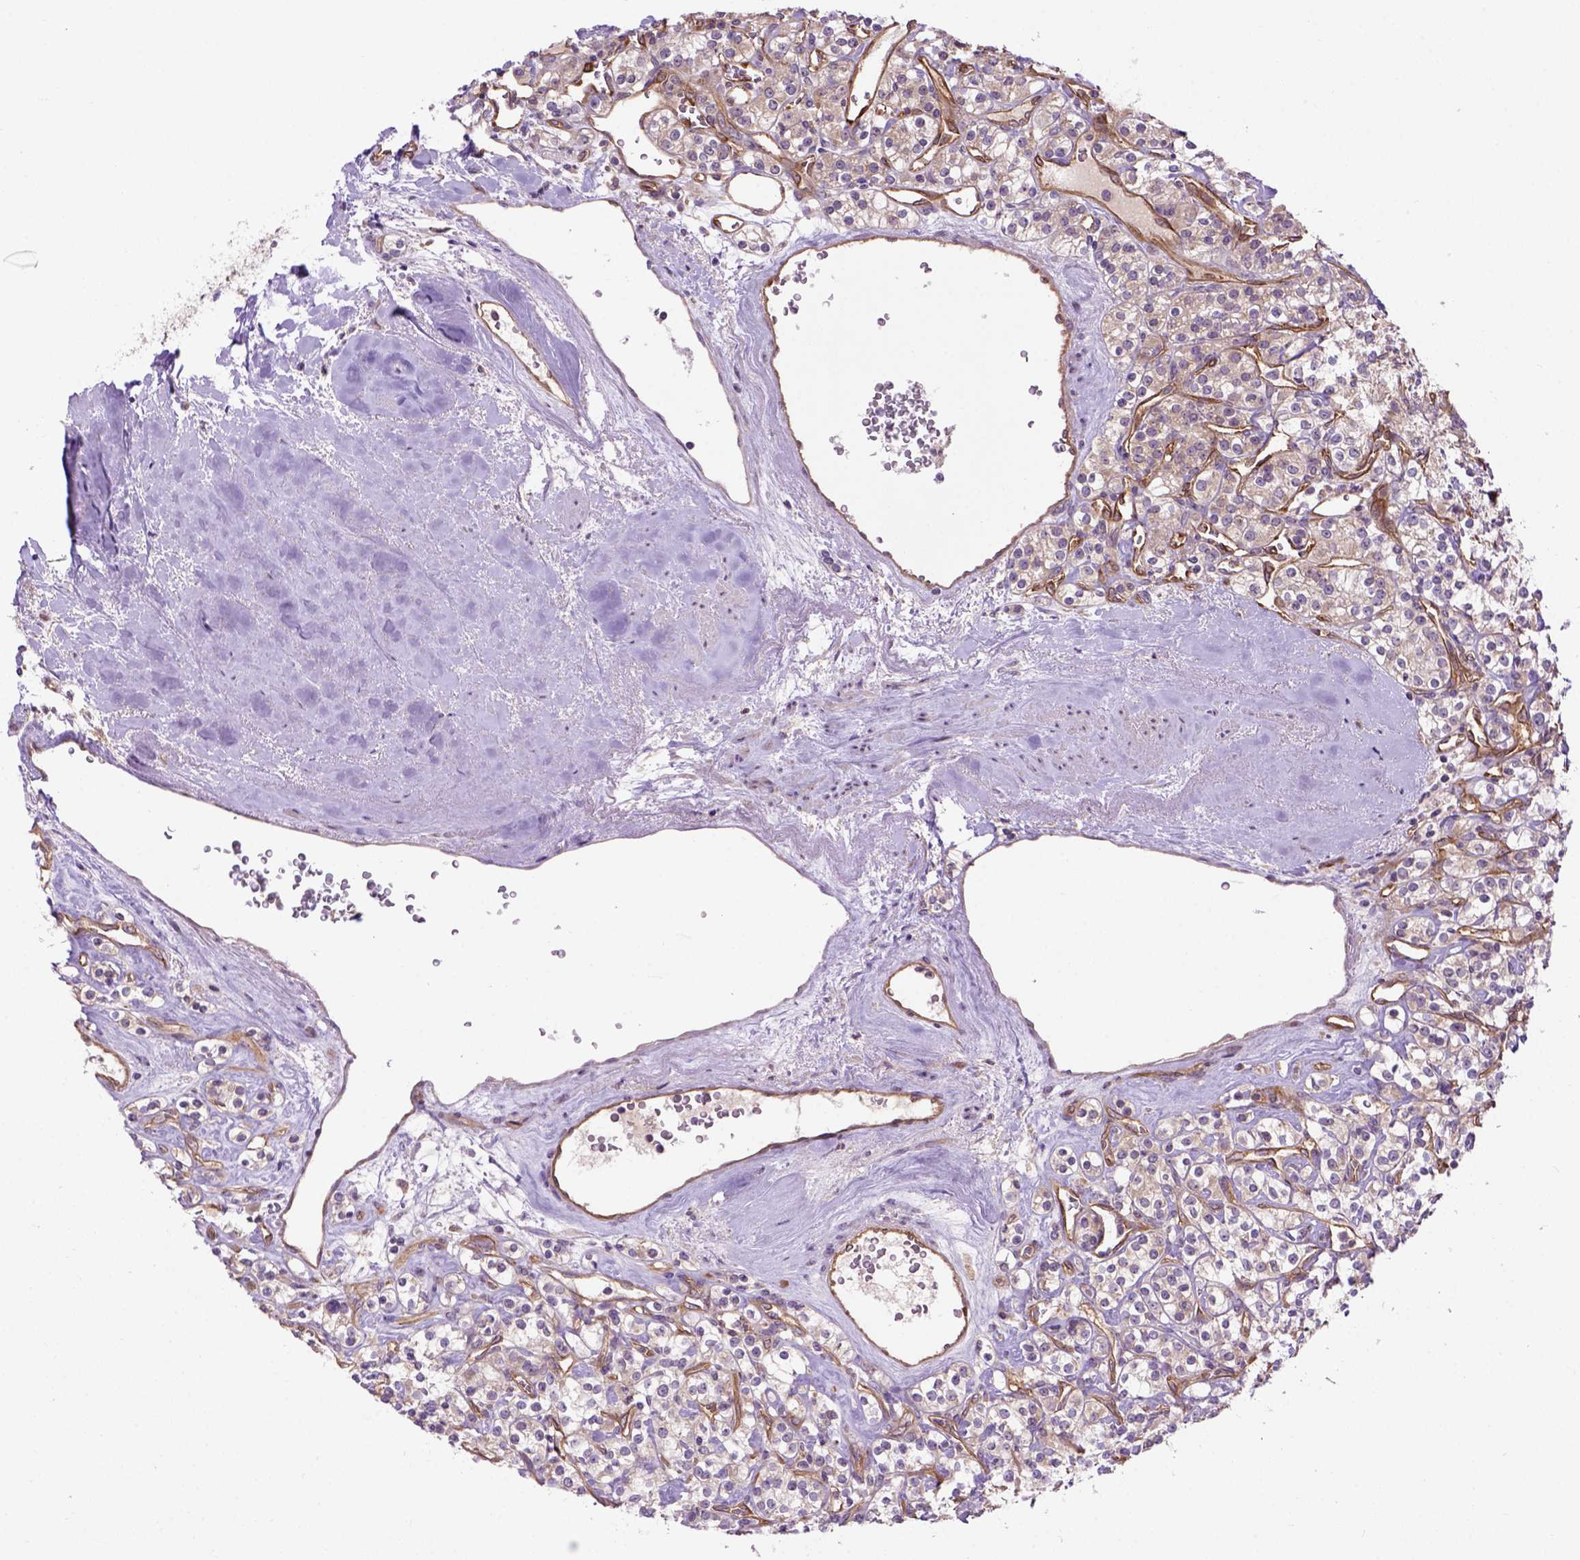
{"staining": {"intensity": "negative", "quantity": "none", "location": "none"}, "tissue": "renal cancer", "cell_type": "Tumor cells", "image_type": "cancer", "snomed": [{"axis": "morphology", "description": "Adenocarcinoma, NOS"}, {"axis": "topography", "description": "Kidney"}], "caption": "IHC micrograph of neoplastic tissue: human renal adenocarcinoma stained with DAB reveals no significant protein expression in tumor cells.", "gene": "CASKIN2", "patient": {"sex": "male", "age": 77}}